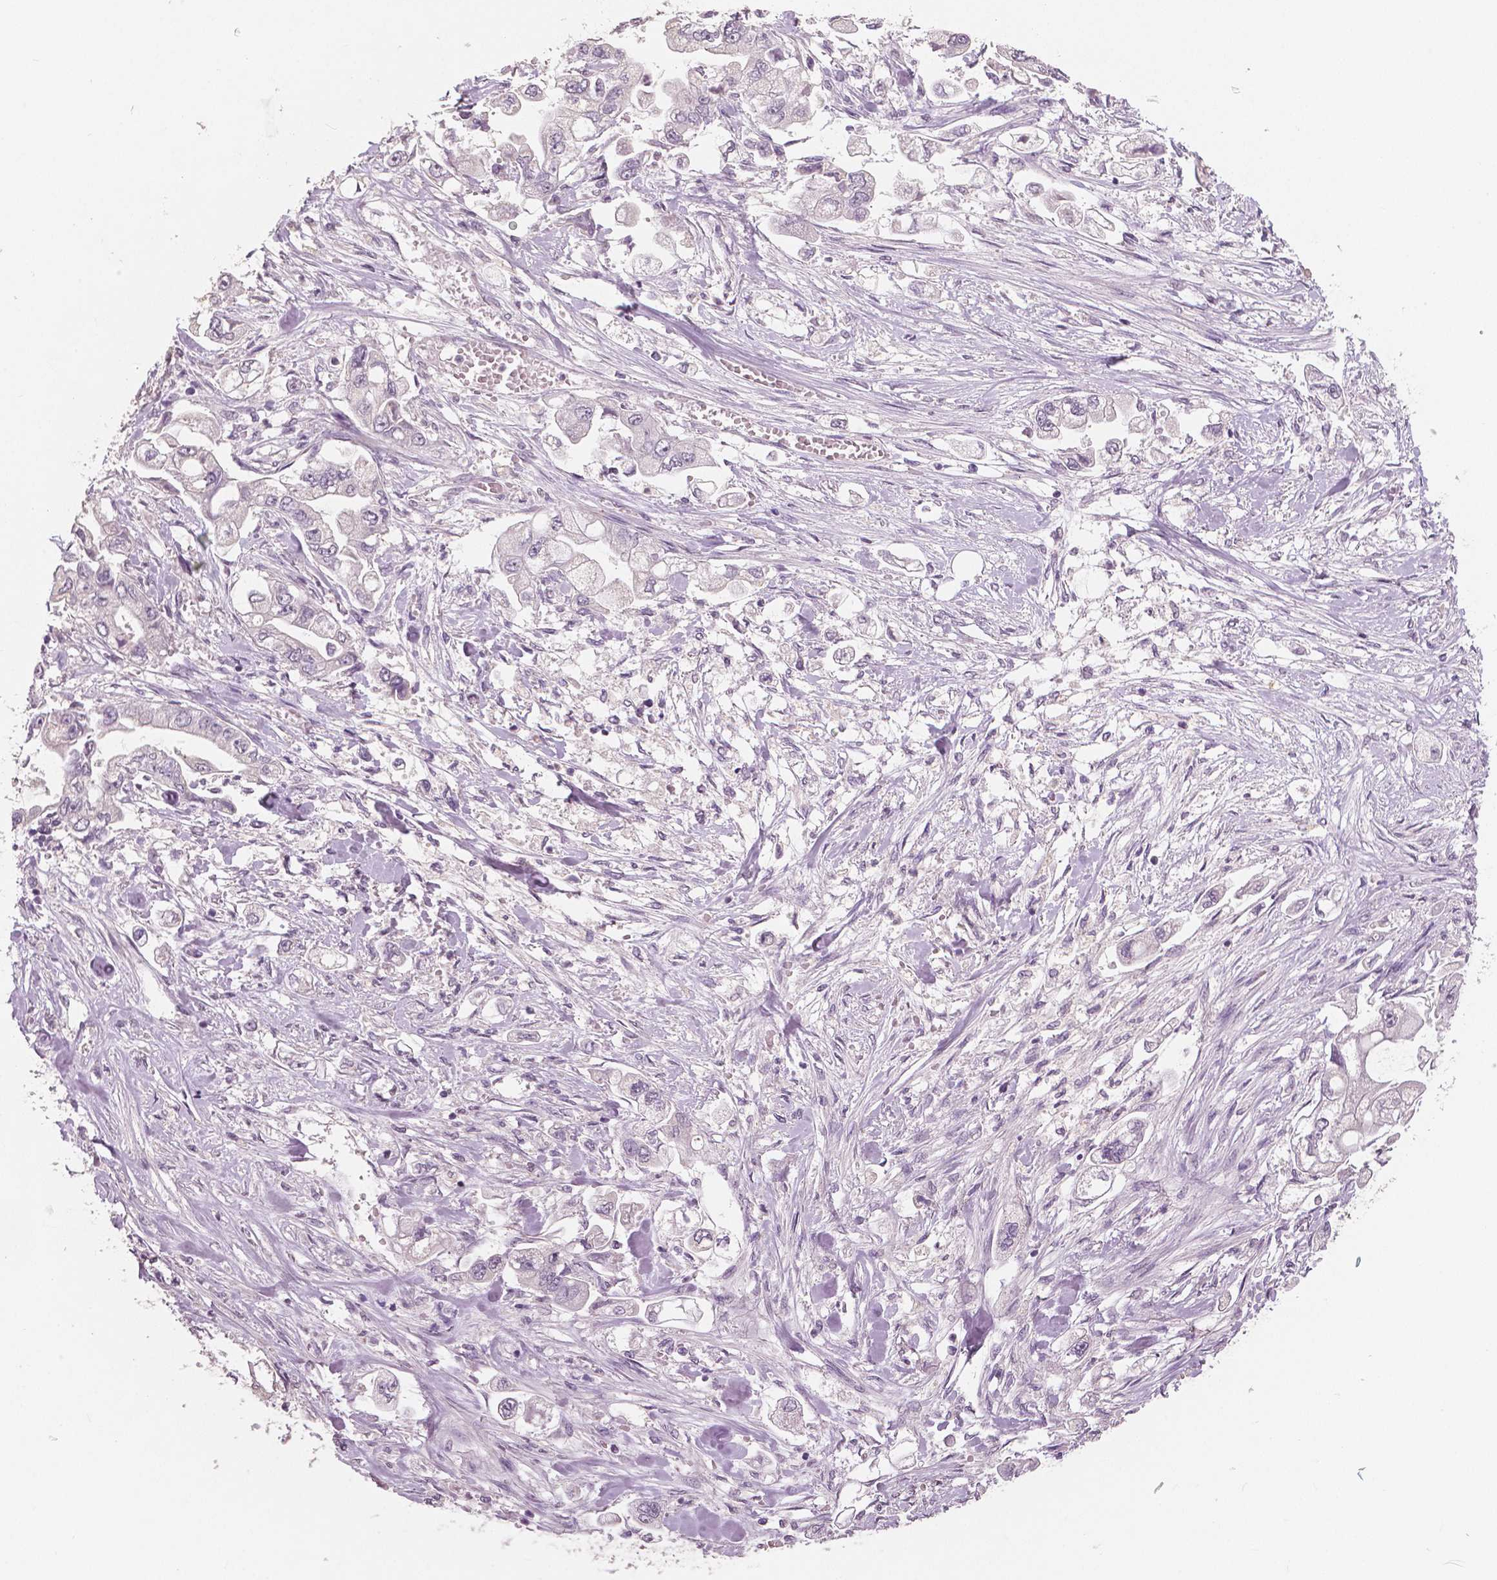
{"staining": {"intensity": "negative", "quantity": "none", "location": "none"}, "tissue": "stomach cancer", "cell_type": "Tumor cells", "image_type": "cancer", "snomed": [{"axis": "morphology", "description": "Adenocarcinoma, NOS"}, {"axis": "topography", "description": "Stomach"}], "caption": "Stomach adenocarcinoma stained for a protein using immunohistochemistry (IHC) displays no staining tumor cells.", "gene": "NECAB1", "patient": {"sex": "male", "age": 62}}